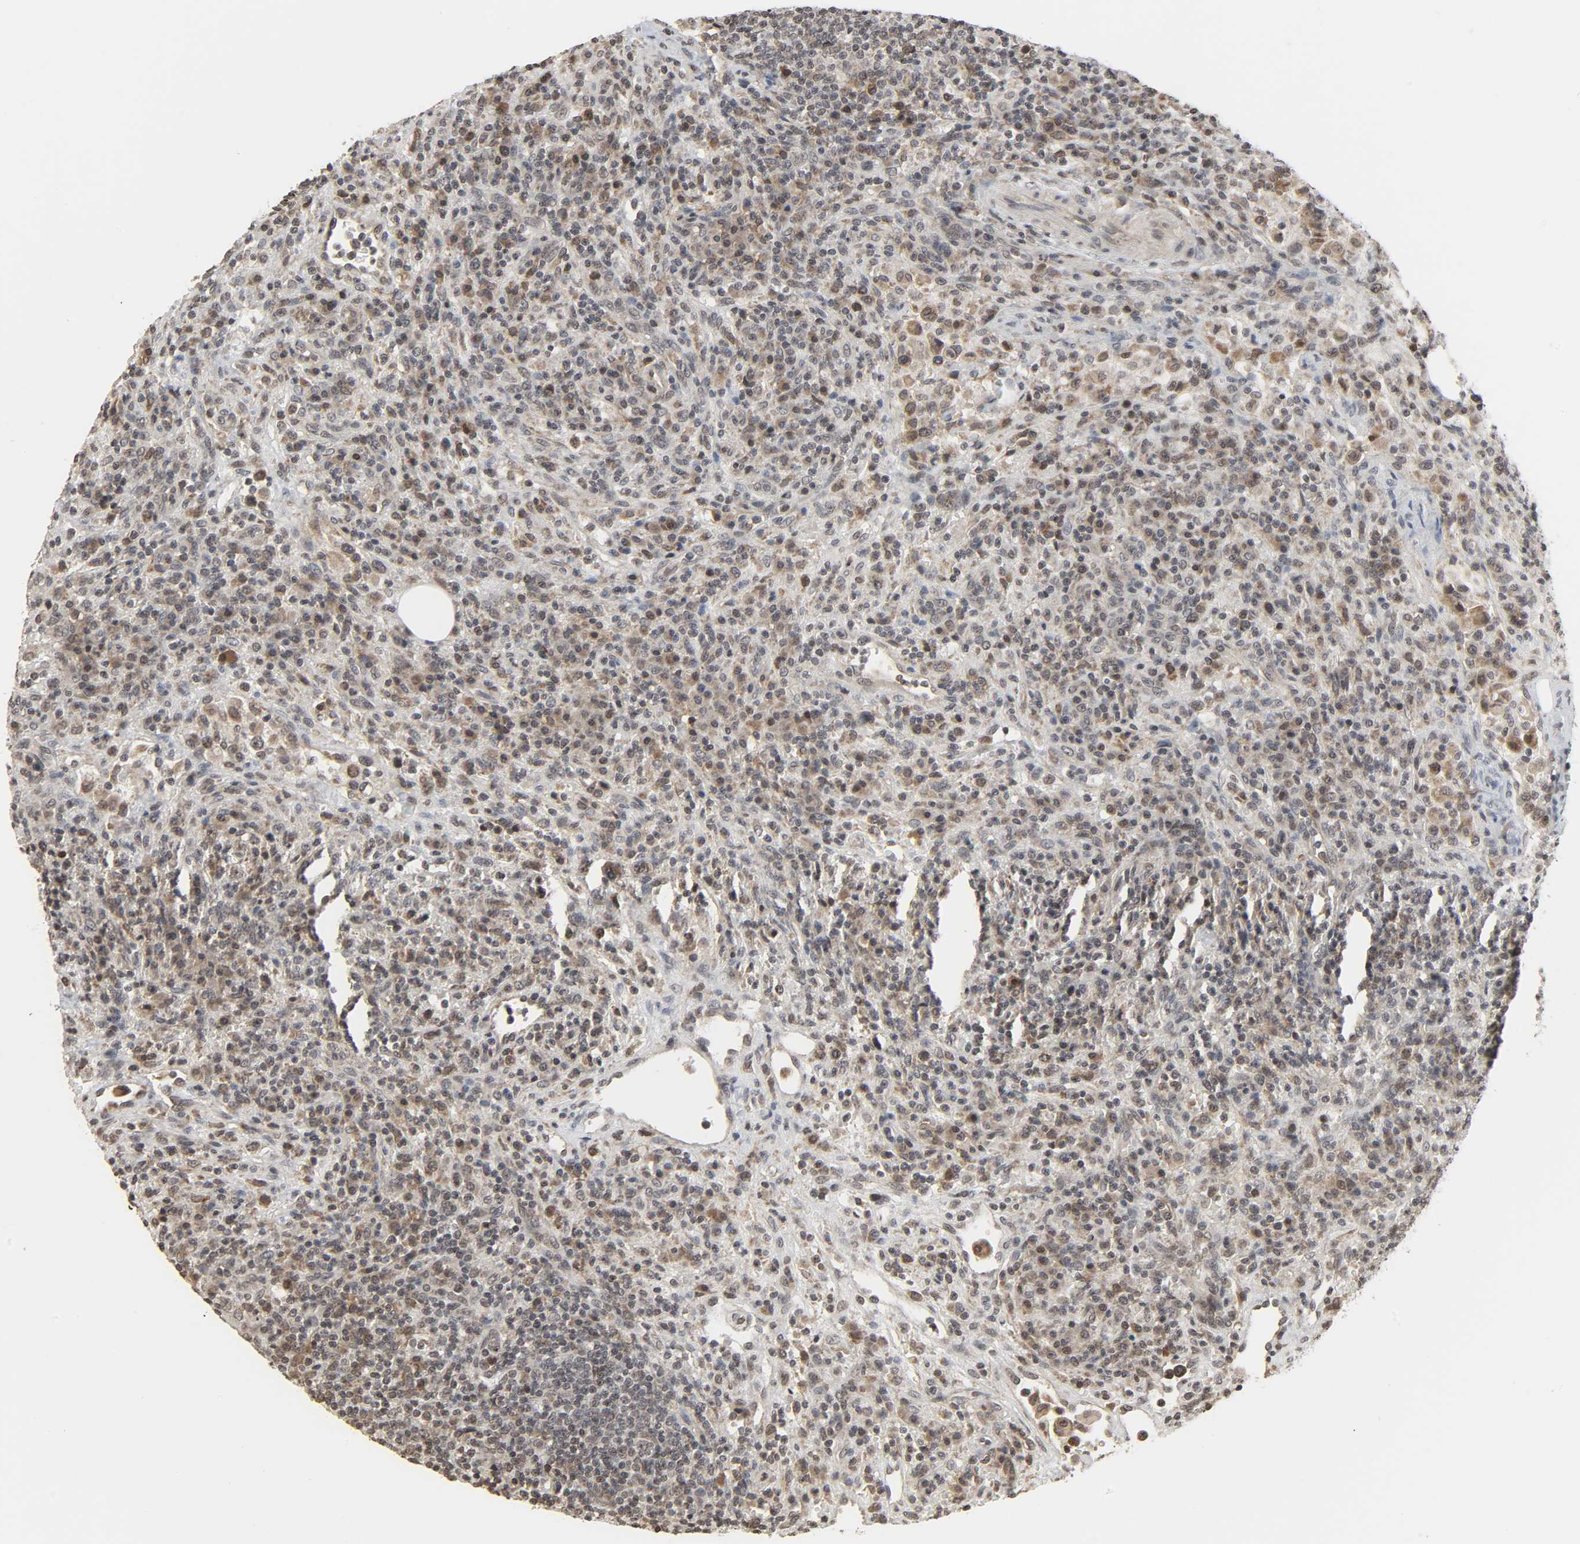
{"staining": {"intensity": "weak", "quantity": "25%-75%", "location": "cytoplasmic/membranous,nuclear"}, "tissue": "lymphoma", "cell_type": "Tumor cells", "image_type": "cancer", "snomed": [{"axis": "morphology", "description": "Hodgkin's disease, NOS"}, {"axis": "topography", "description": "Lymph node"}], "caption": "The immunohistochemical stain highlights weak cytoplasmic/membranous and nuclear staining in tumor cells of lymphoma tissue. (DAB (3,3'-diaminobenzidine) IHC with brightfield microscopy, high magnification).", "gene": "XRCC1", "patient": {"sex": "male", "age": 65}}